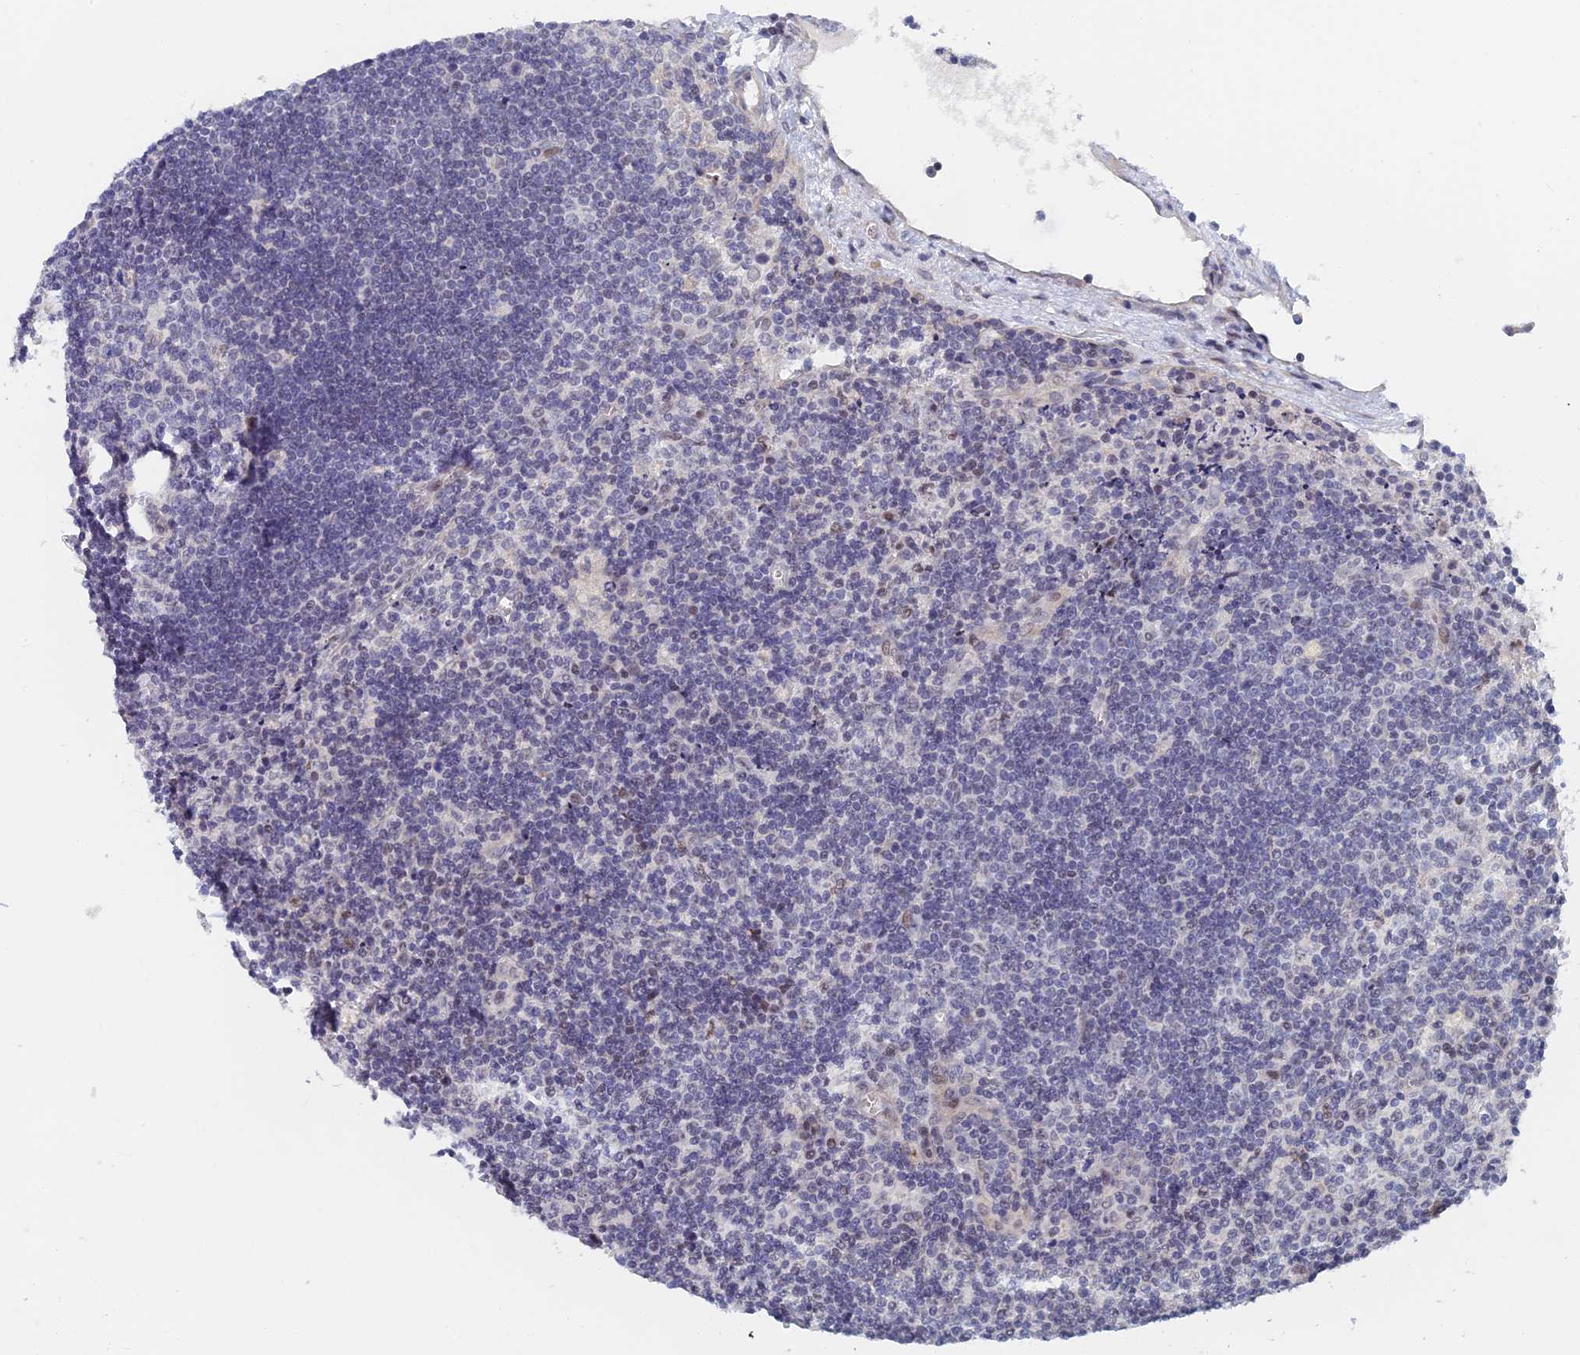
{"staining": {"intensity": "negative", "quantity": "none", "location": "none"}, "tissue": "lymph node", "cell_type": "Germinal center cells", "image_type": "normal", "snomed": [{"axis": "morphology", "description": "Normal tissue, NOS"}, {"axis": "topography", "description": "Lymph node"}], "caption": "Benign lymph node was stained to show a protein in brown. There is no significant expression in germinal center cells.", "gene": "GMNC", "patient": {"sex": "male", "age": 58}}